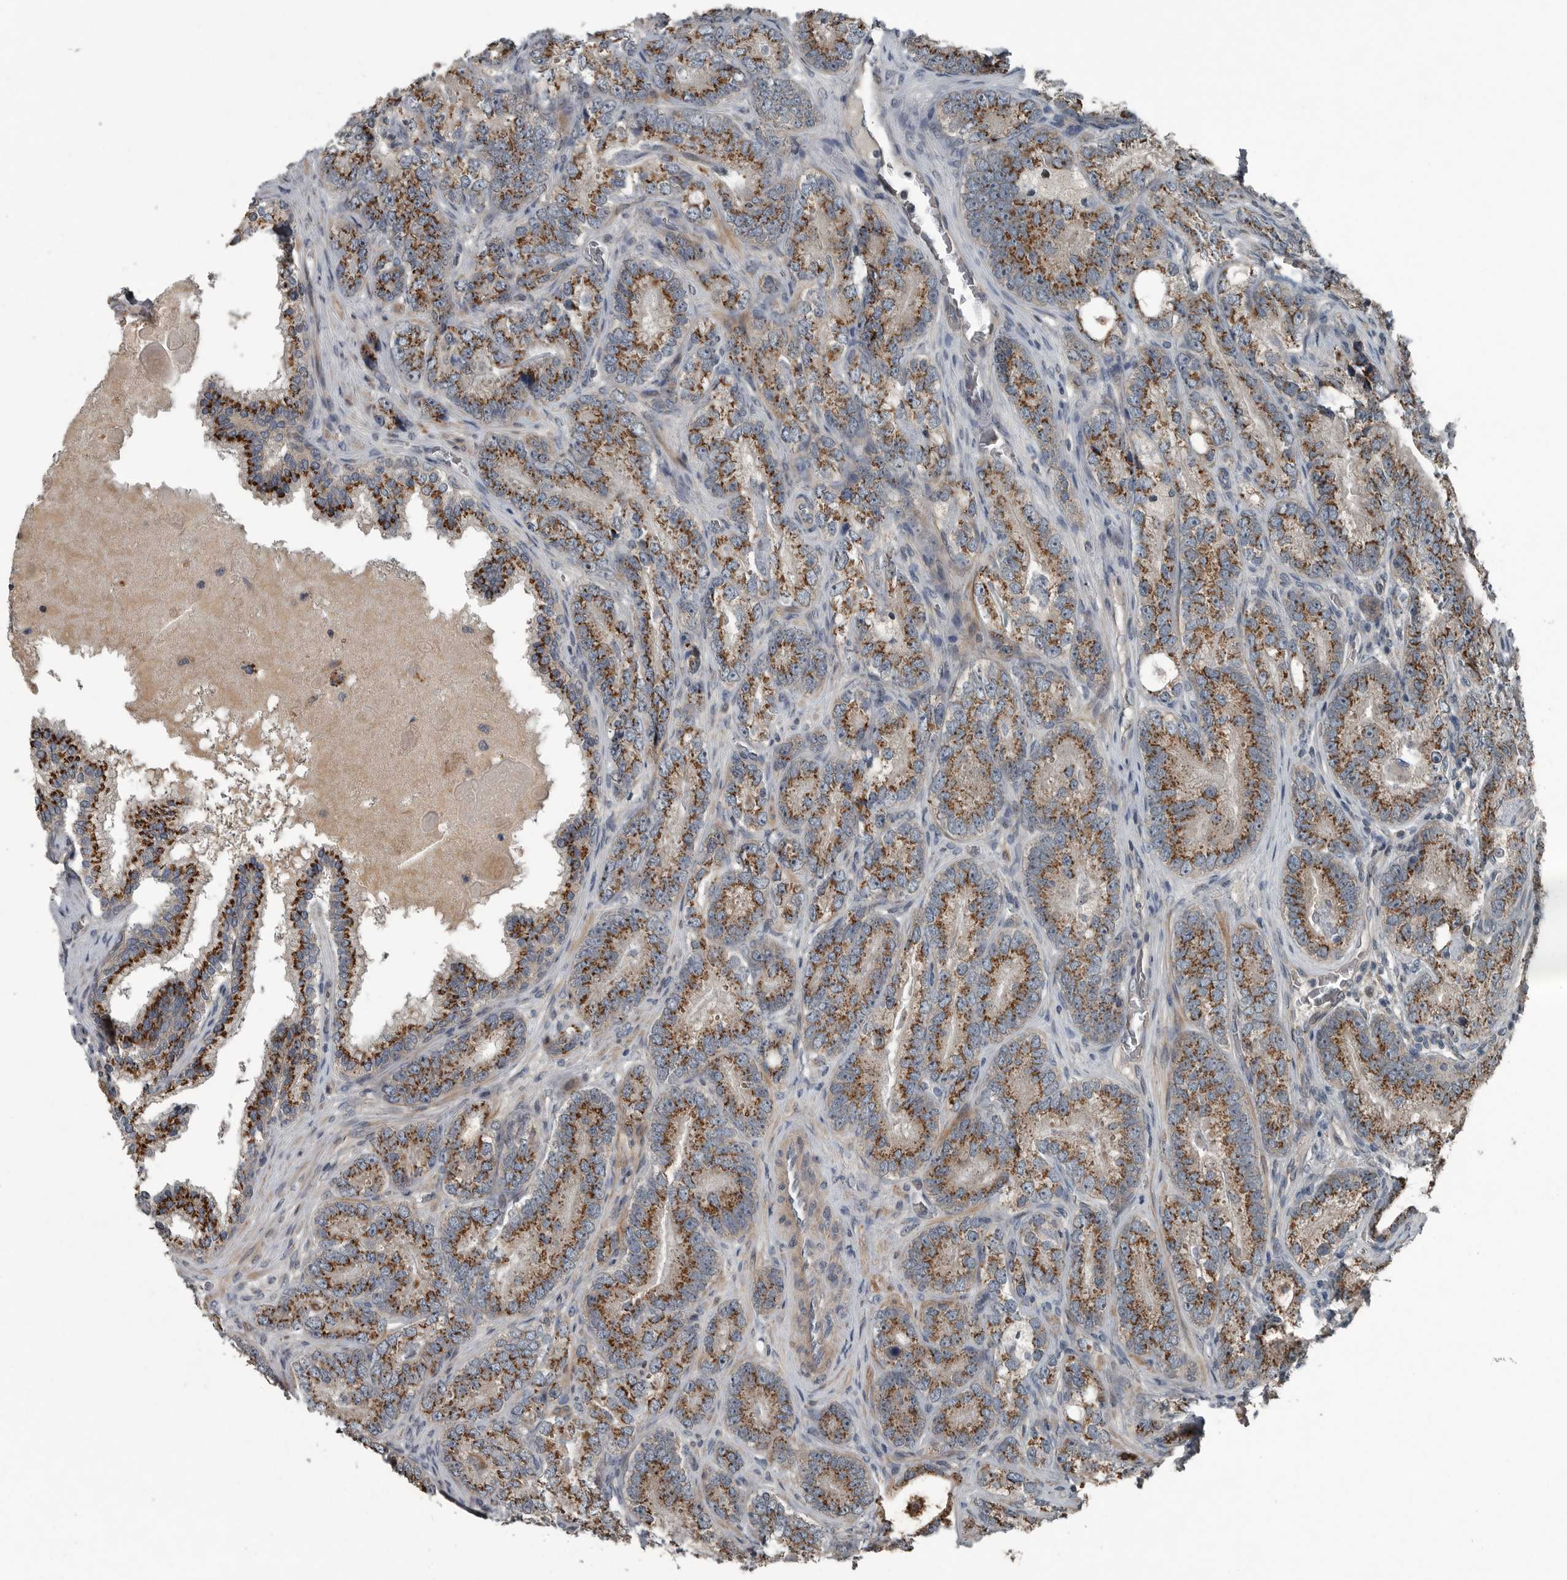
{"staining": {"intensity": "strong", "quantity": ">75%", "location": "cytoplasmic/membranous"}, "tissue": "prostate cancer", "cell_type": "Tumor cells", "image_type": "cancer", "snomed": [{"axis": "morphology", "description": "Adenocarcinoma, High grade"}, {"axis": "topography", "description": "Prostate"}], "caption": "Protein staining exhibits strong cytoplasmic/membranous expression in about >75% of tumor cells in high-grade adenocarcinoma (prostate). The staining was performed using DAB (3,3'-diaminobenzidine), with brown indicating positive protein expression. Nuclei are stained blue with hematoxylin.", "gene": "ZNF345", "patient": {"sex": "male", "age": 56}}